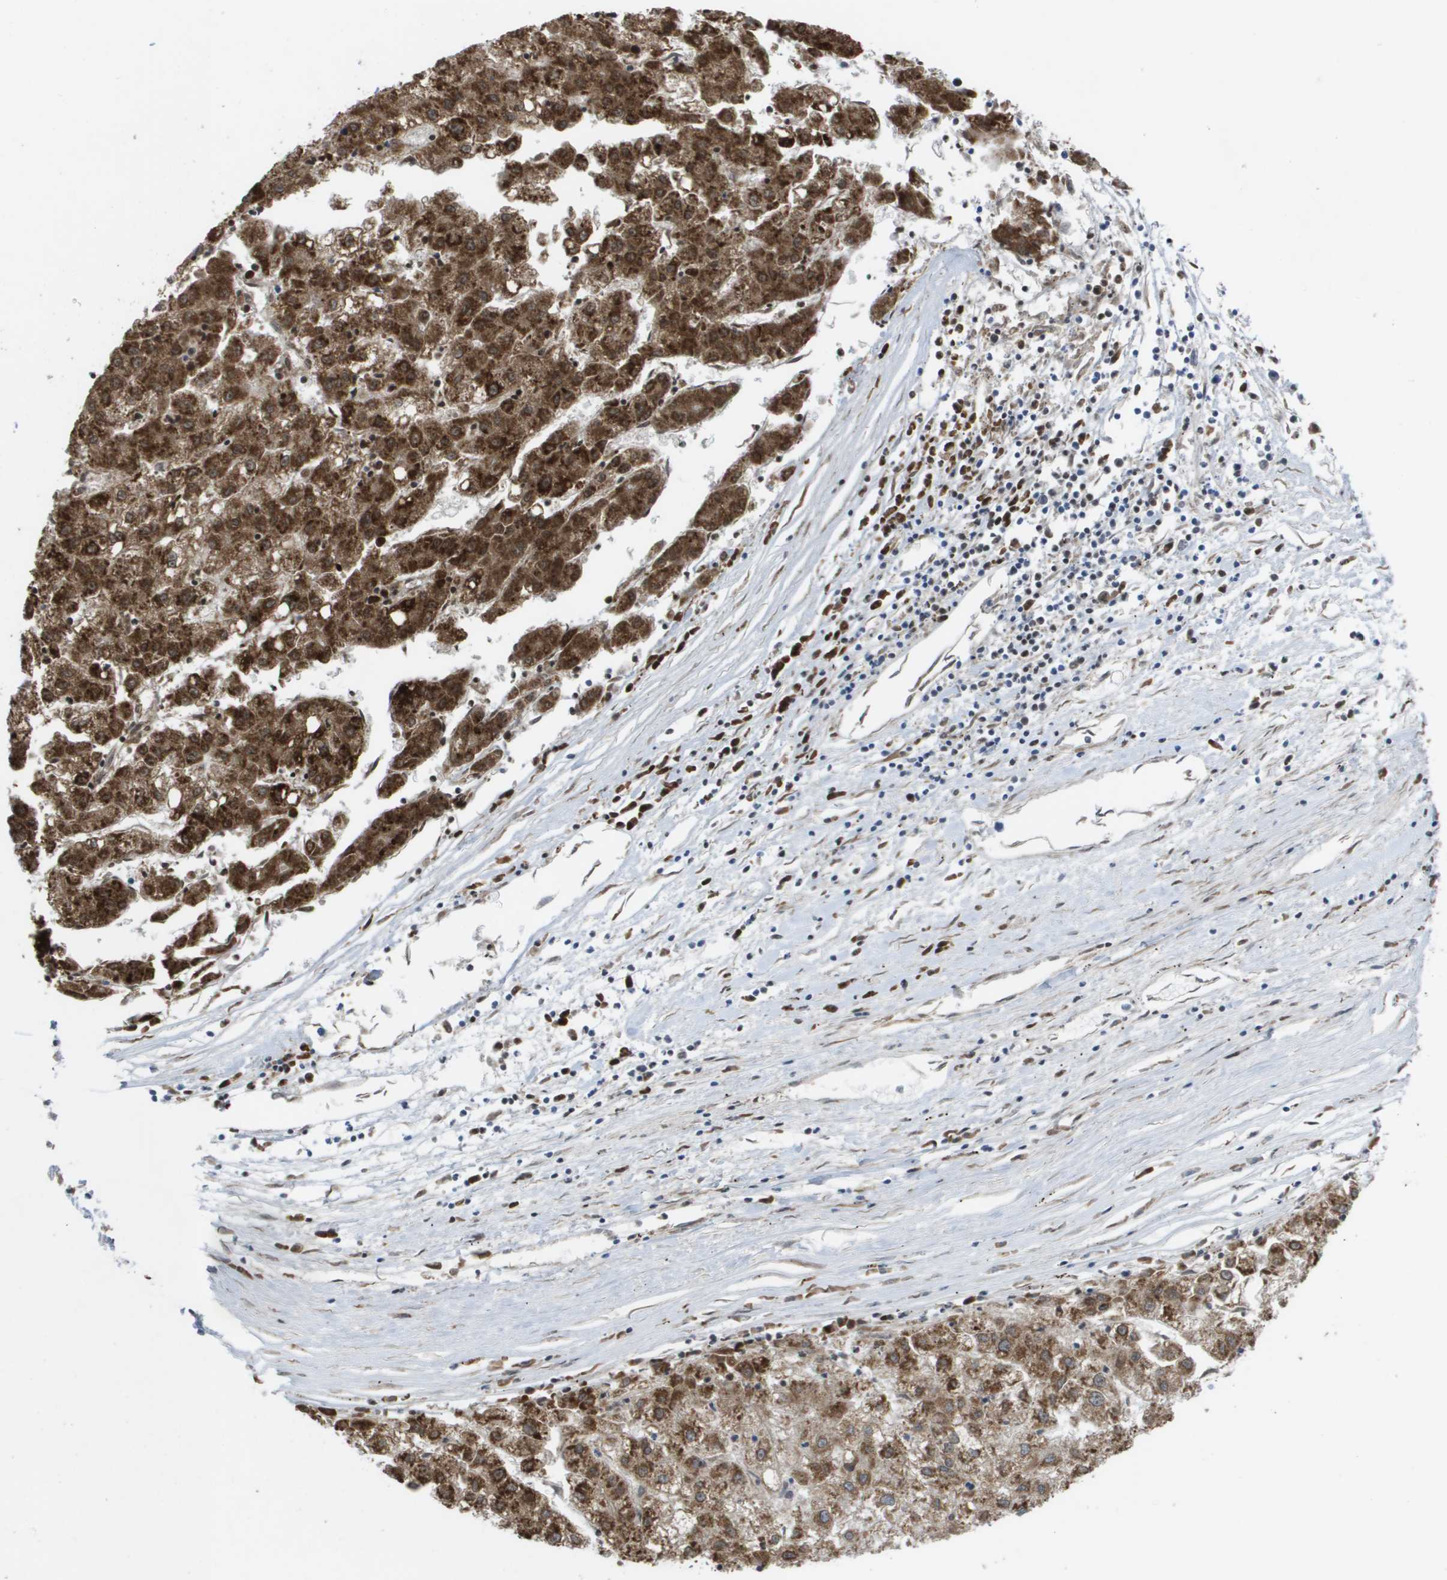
{"staining": {"intensity": "strong", "quantity": ">75%", "location": "cytoplasmic/membranous"}, "tissue": "liver cancer", "cell_type": "Tumor cells", "image_type": "cancer", "snomed": [{"axis": "morphology", "description": "Carcinoma, Hepatocellular, NOS"}, {"axis": "topography", "description": "Liver"}], "caption": "Immunohistochemistry histopathology image of neoplastic tissue: human hepatocellular carcinoma (liver) stained using IHC displays high levels of strong protein expression localized specifically in the cytoplasmic/membranous of tumor cells, appearing as a cytoplasmic/membranous brown color.", "gene": "MTARC2", "patient": {"sex": "male", "age": 72}}